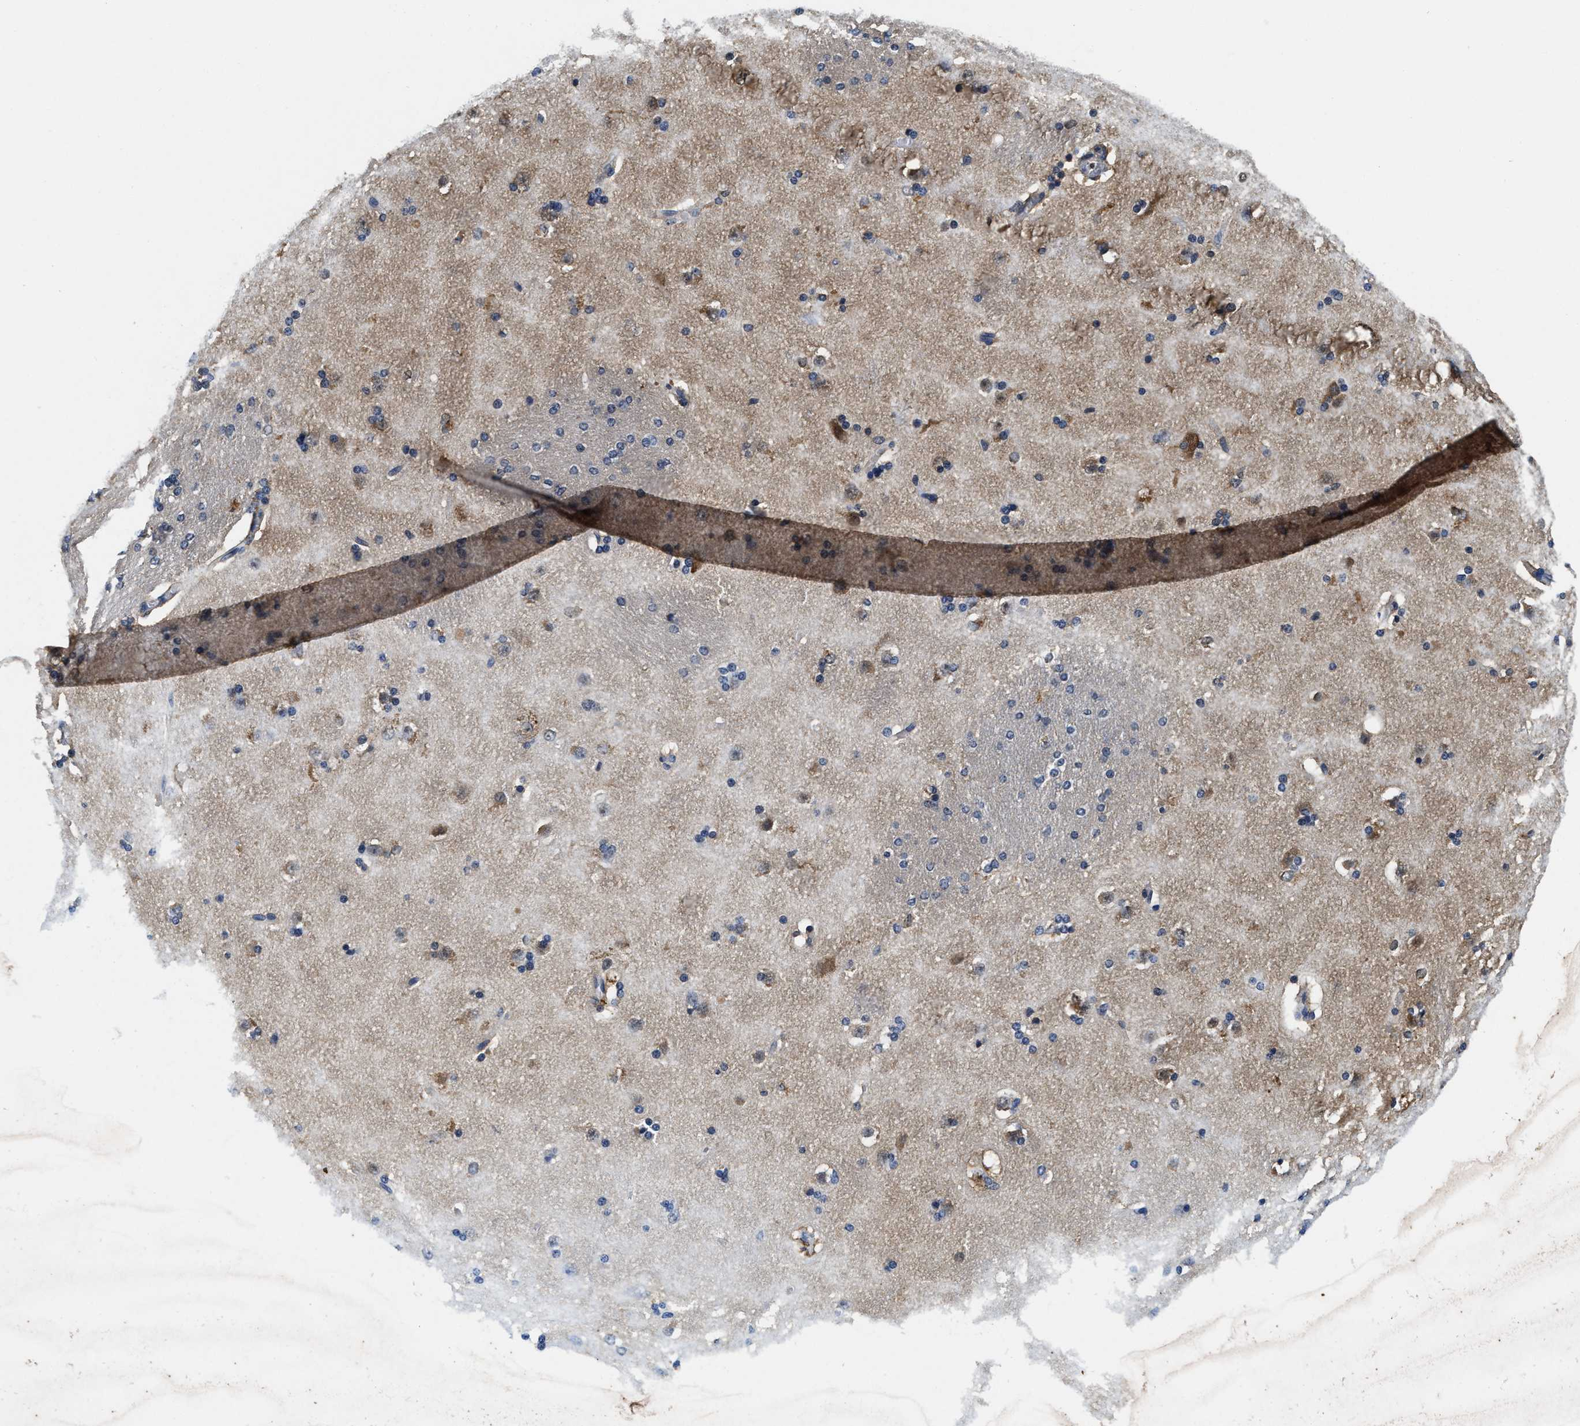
{"staining": {"intensity": "moderate", "quantity": "<25%", "location": "cytoplasmic/membranous"}, "tissue": "caudate", "cell_type": "Glial cells", "image_type": "normal", "snomed": [{"axis": "morphology", "description": "Normal tissue, NOS"}, {"axis": "topography", "description": "Lateral ventricle wall"}], "caption": "Normal caudate displays moderate cytoplasmic/membranous staining in approximately <25% of glial cells, visualized by immunohistochemistry.", "gene": "PHPT1", "patient": {"sex": "female", "age": 19}}